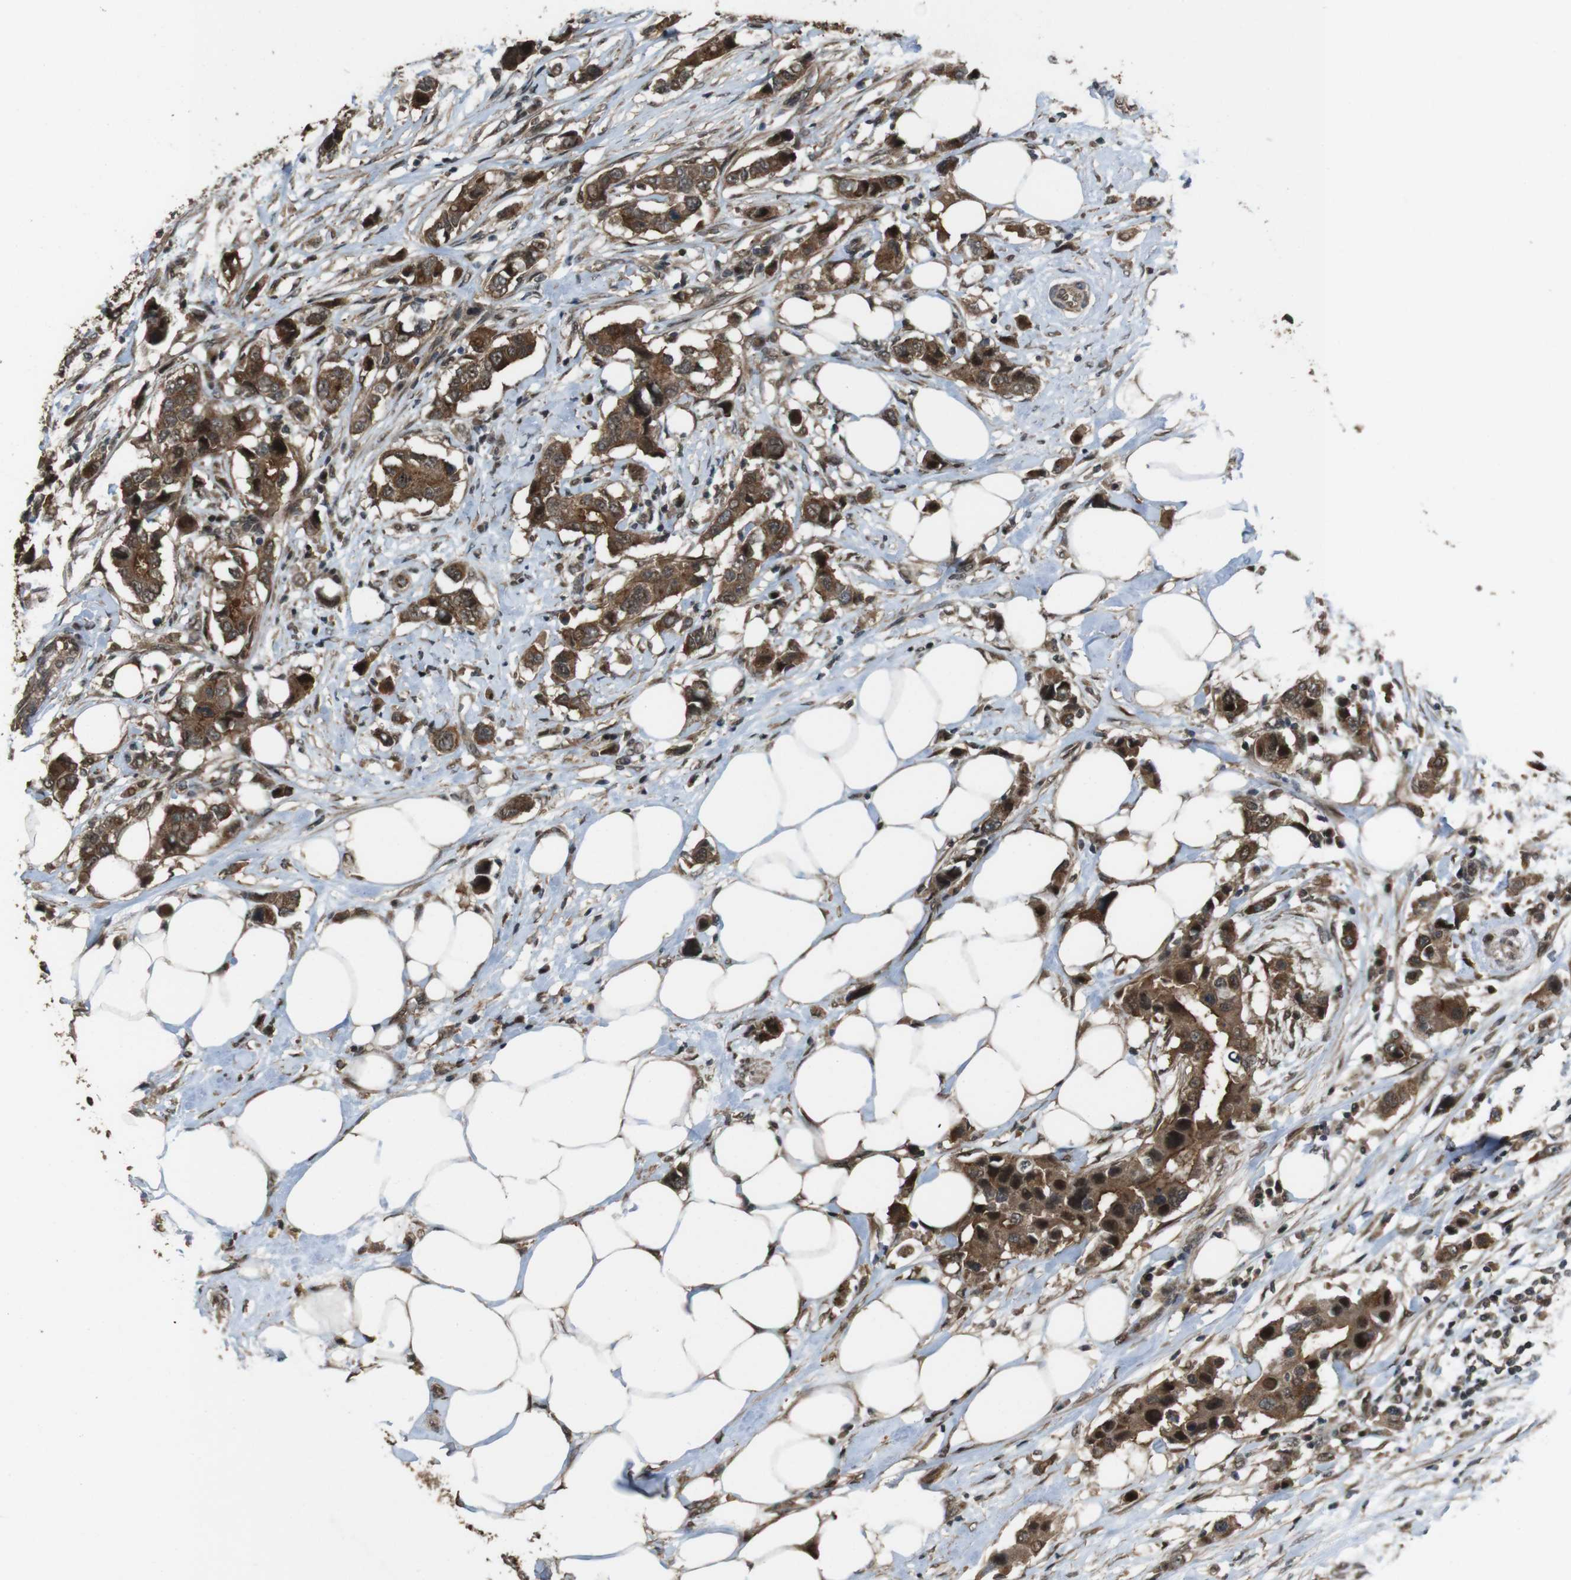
{"staining": {"intensity": "strong", "quantity": ">75%", "location": "cytoplasmic/membranous,nuclear"}, "tissue": "breast cancer", "cell_type": "Tumor cells", "image_type": "cancer", "snomed": [{"axis": "morphology", "description": "Normal tissue, NOS"}, {"axis": "morphology", "description": "Duct carcinoma"}, {"axis": "topography", "description": "Breast"}], "caption": "Protein staining by IHC demonstrates strong cytoplasmic/membranous and nuclear expression in about >75% of tumor cells in breast cancer (intraductal carcinoma).", "gene": "CDC34", "patient": {"sex": "female", "age": 50}}